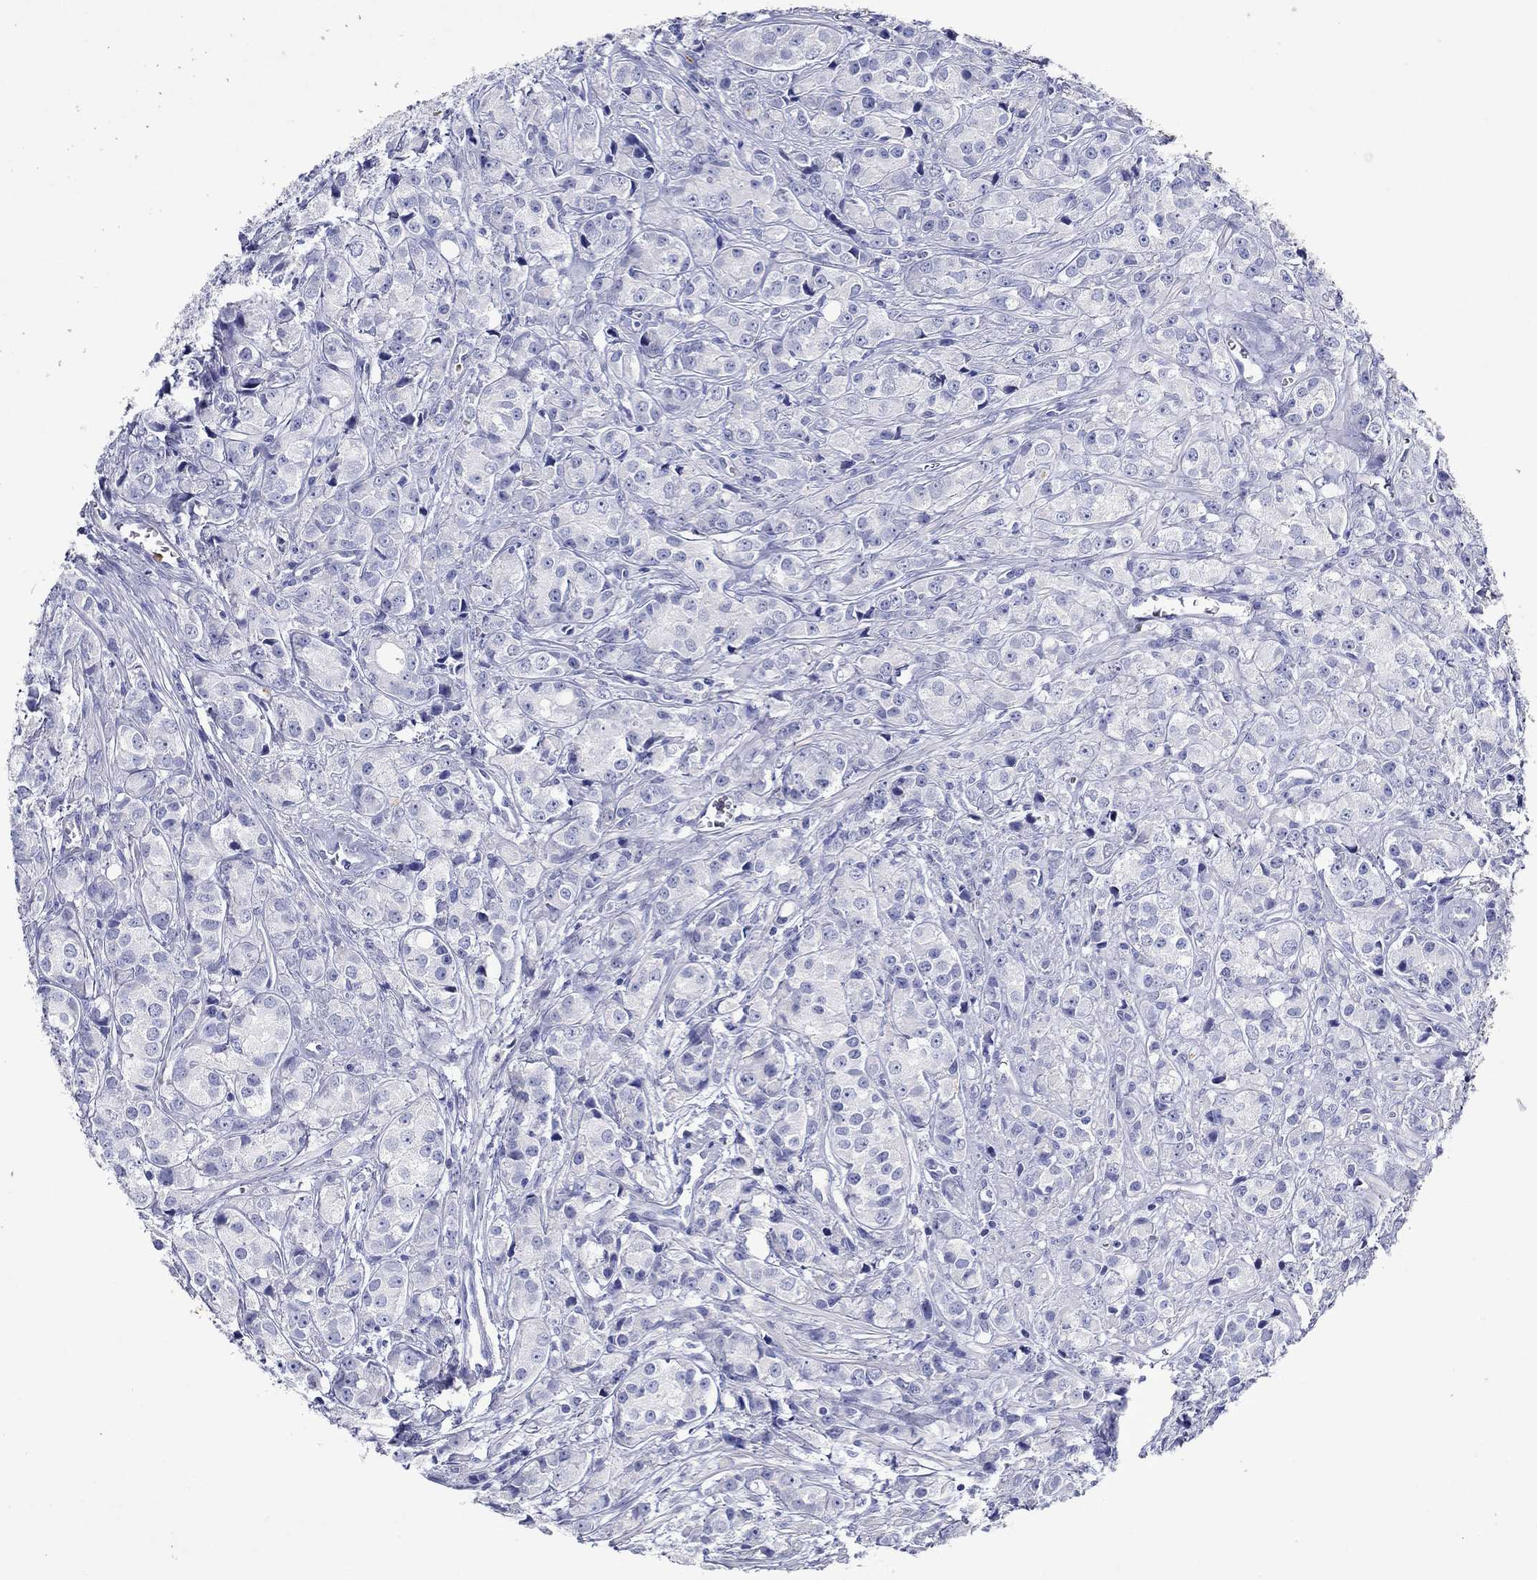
{"staining": {"intensity": "negative", "quantity": "none", "location": "none"}, "tissue": "prostate cancer", "cell_type": "Tumor cells", "image_type": "cancer", "snomed": [{"axis": "morphology", "description": "Adenocarcinoma, Medium grade"}, {"axis": "topography", "description": "Prostate"}], "caption": "Prostate cancer was stained to show a protein in brown. There is no significant expression in tumor cells.", "gene": "EPX", "patient": {"sex": "male", "age": 74}}